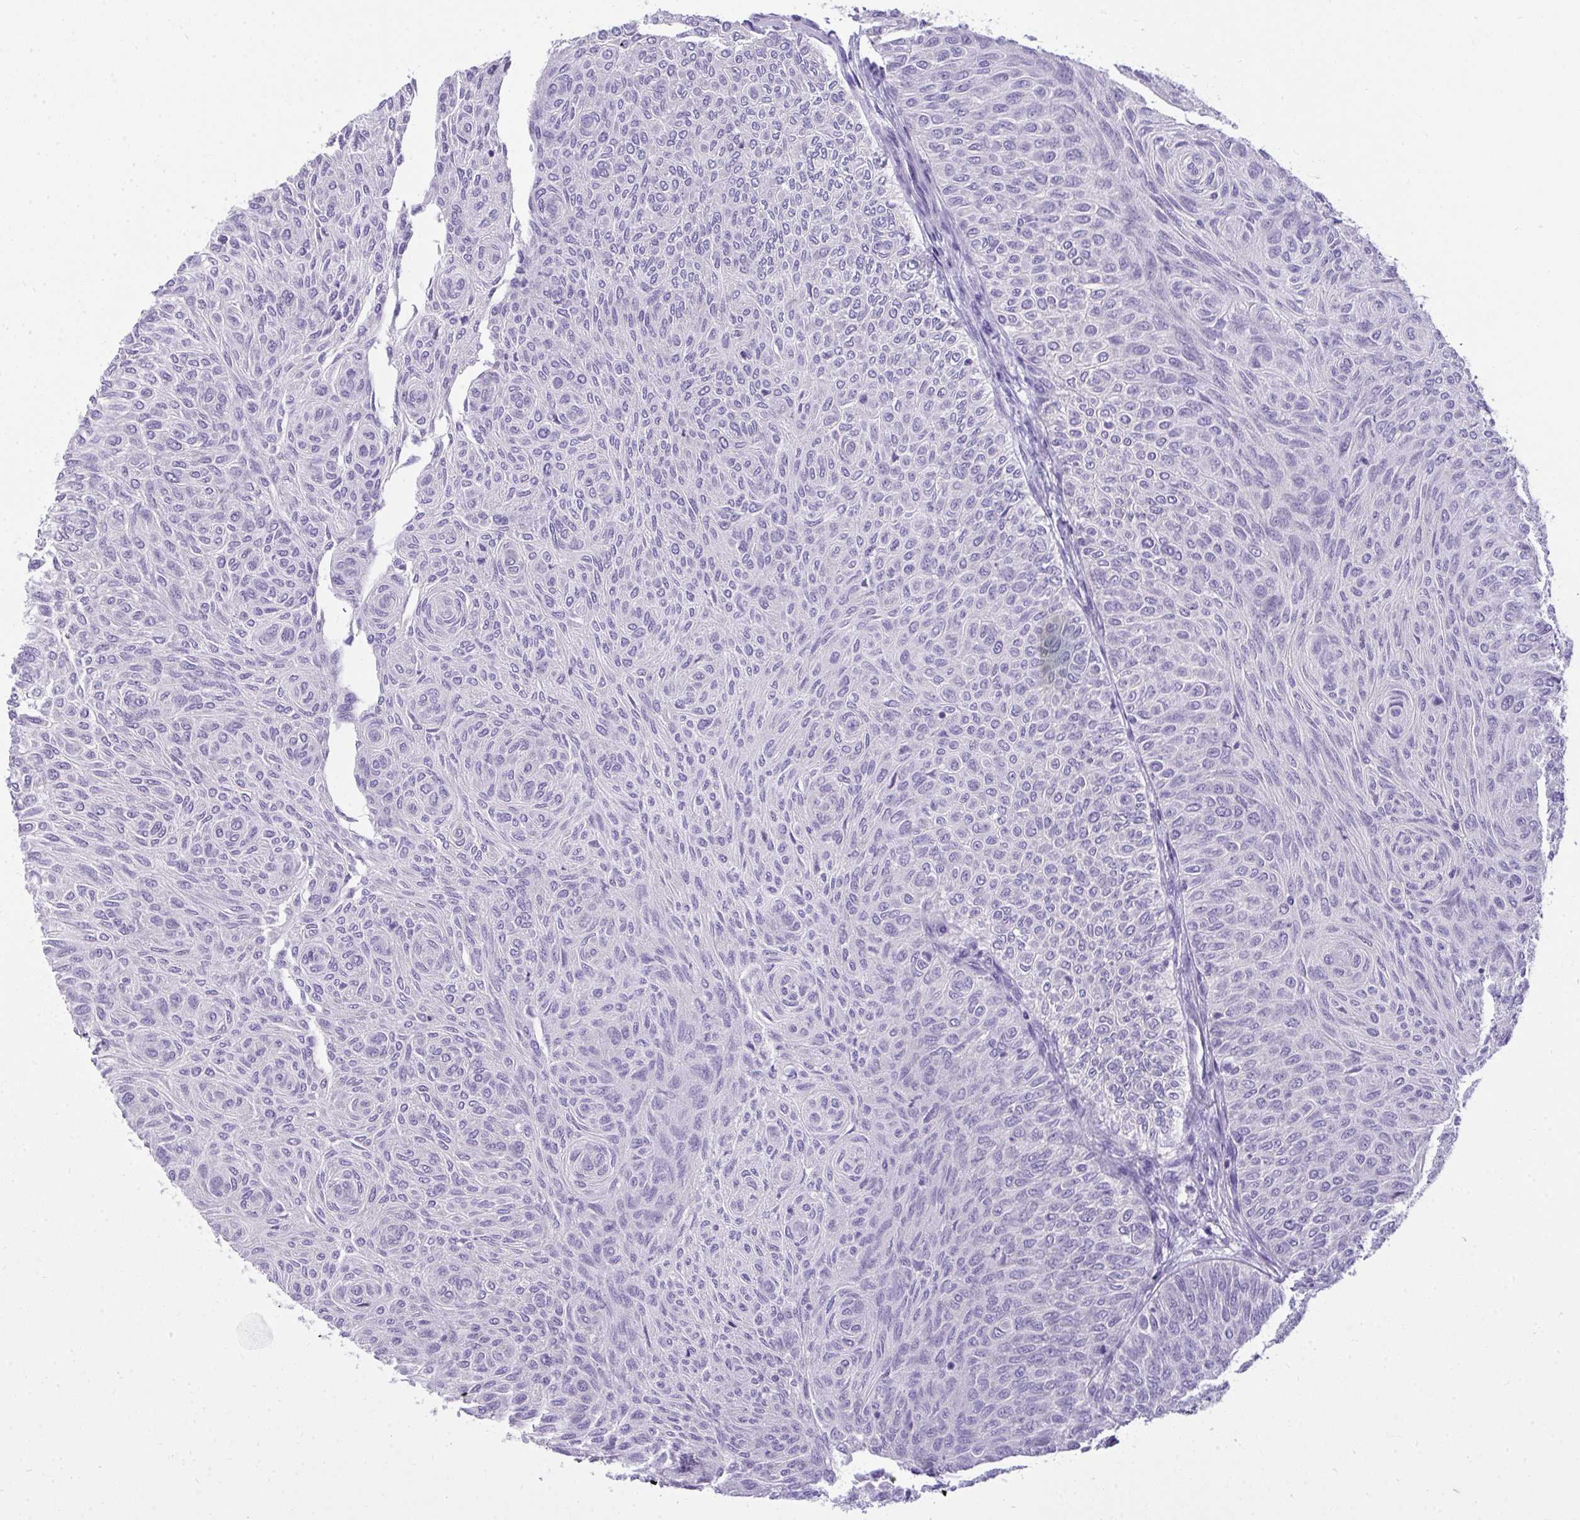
{"staining": {"intensity": "negative", "quantity": "none", "location": "none"}, "tissue": "urothelial cancer", "cell_type": "Tumor cells", "image_type": "cancer", "snomed": [{"axis": "morphology", "description": "Urothelial carcinoma, Low grade"}, {"axis": "topography", "description": "Urinary bladder"}], "caption": "High magnification brightfield microscopy of urothelial cancer stained with DAB (3,3'-diaminobenzidine) (brown) and counterstained with hematoxylin (blue): tumor cells show no significant expression.", "gene": "VGLL3", "patient": {"sex": "male", "age": 78}}